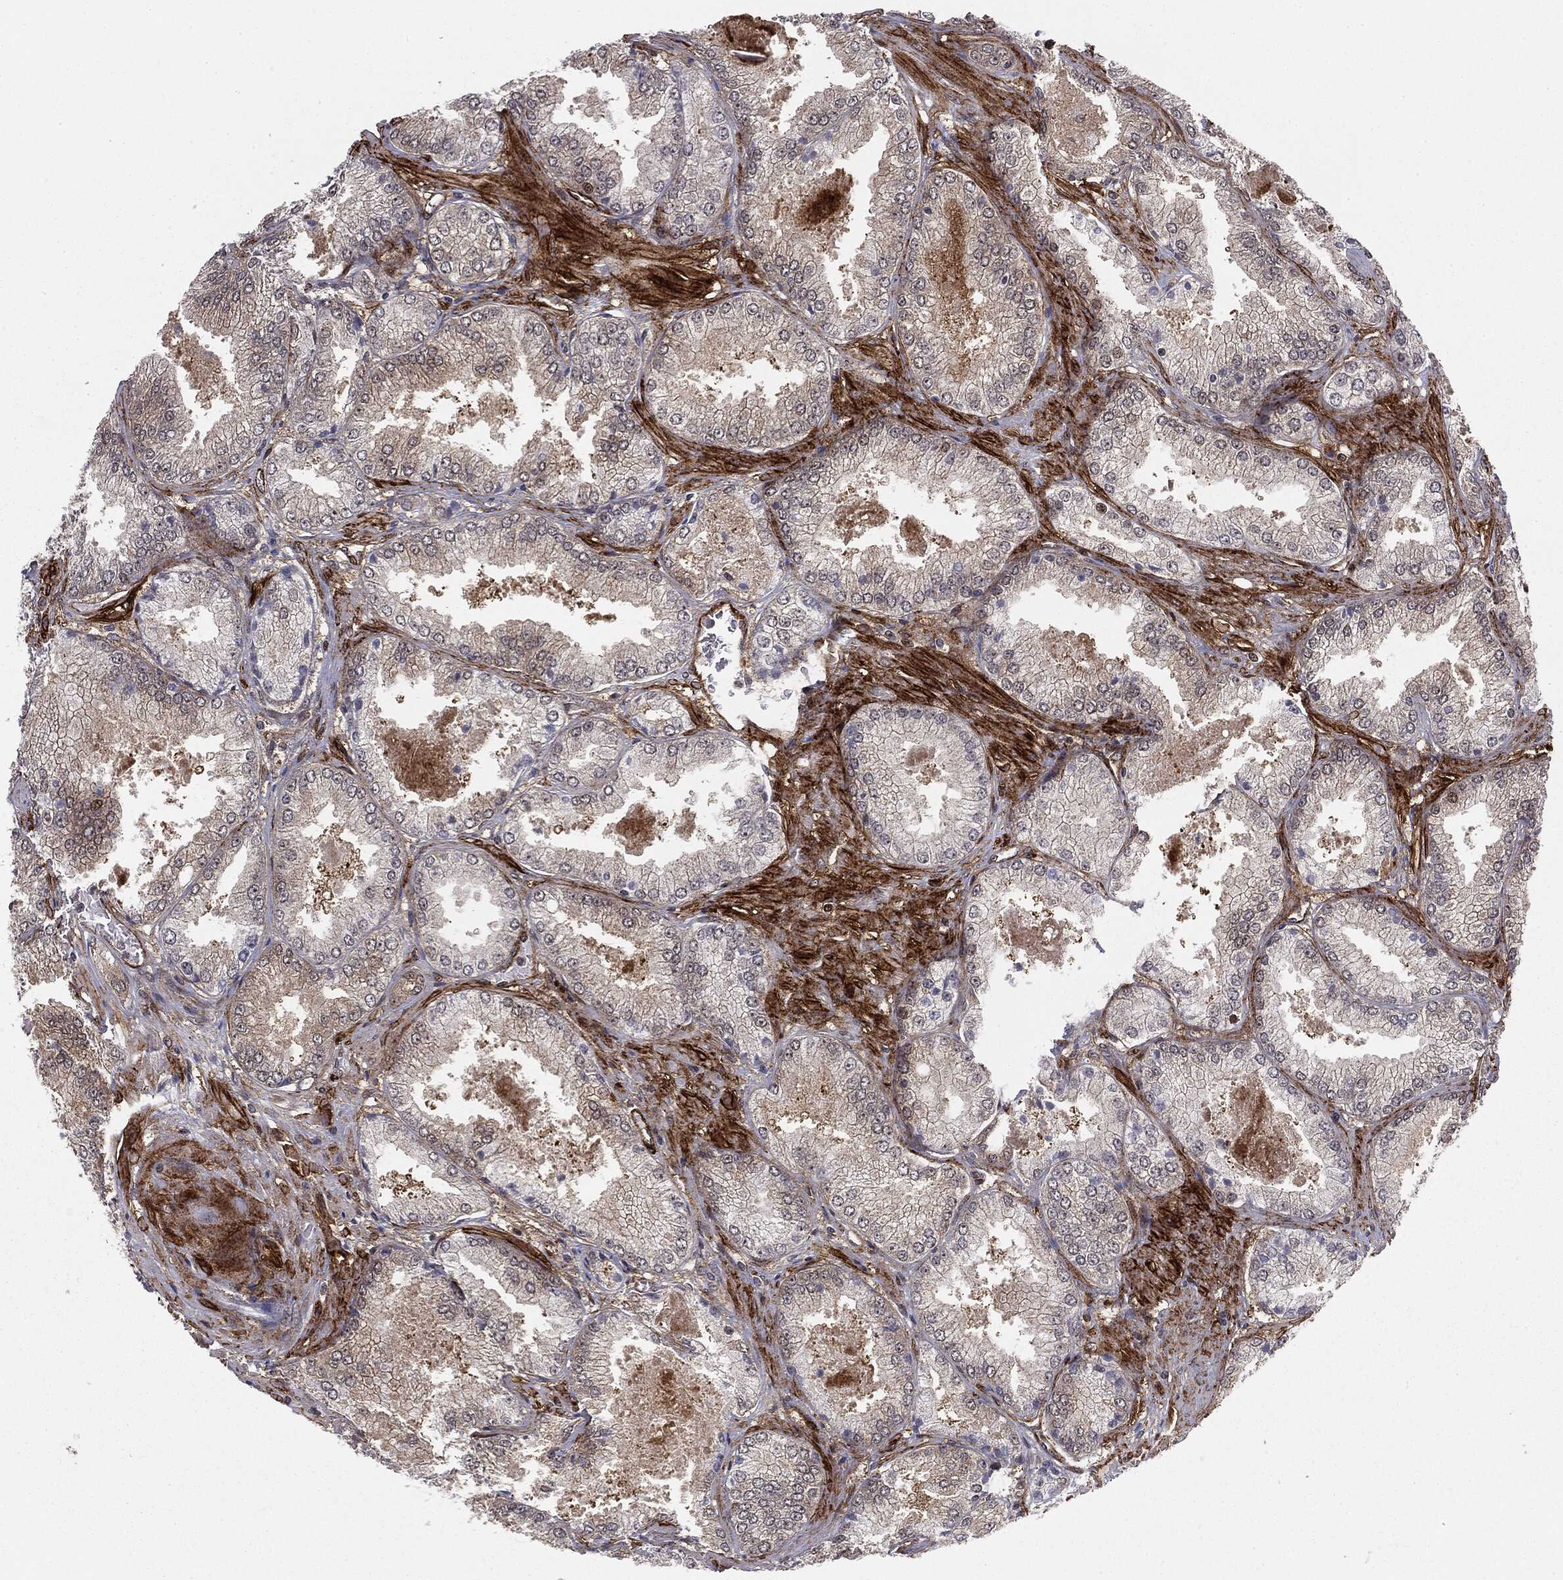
{"staining": {"intensity": "negative", "quantity": "none", "location": "none"}, "tissue": "prostate cancer", "cell_type": "Tumor cells", "image_type": "cancer", "snomed": [{"axis": "morphology", "description": "Adenocarcinoma, Low grade"}, {"axis": "topography", "description": "Prostate"}], "caption": "Immunohistochemistry (IHC) image of prostate cancer (adenocarcinoma (low-grade)) stained for a protein (brown), which shows no expression in tumor cells.", "gene": "PTEN", "patient": {"sex": "male", "age": 68}}